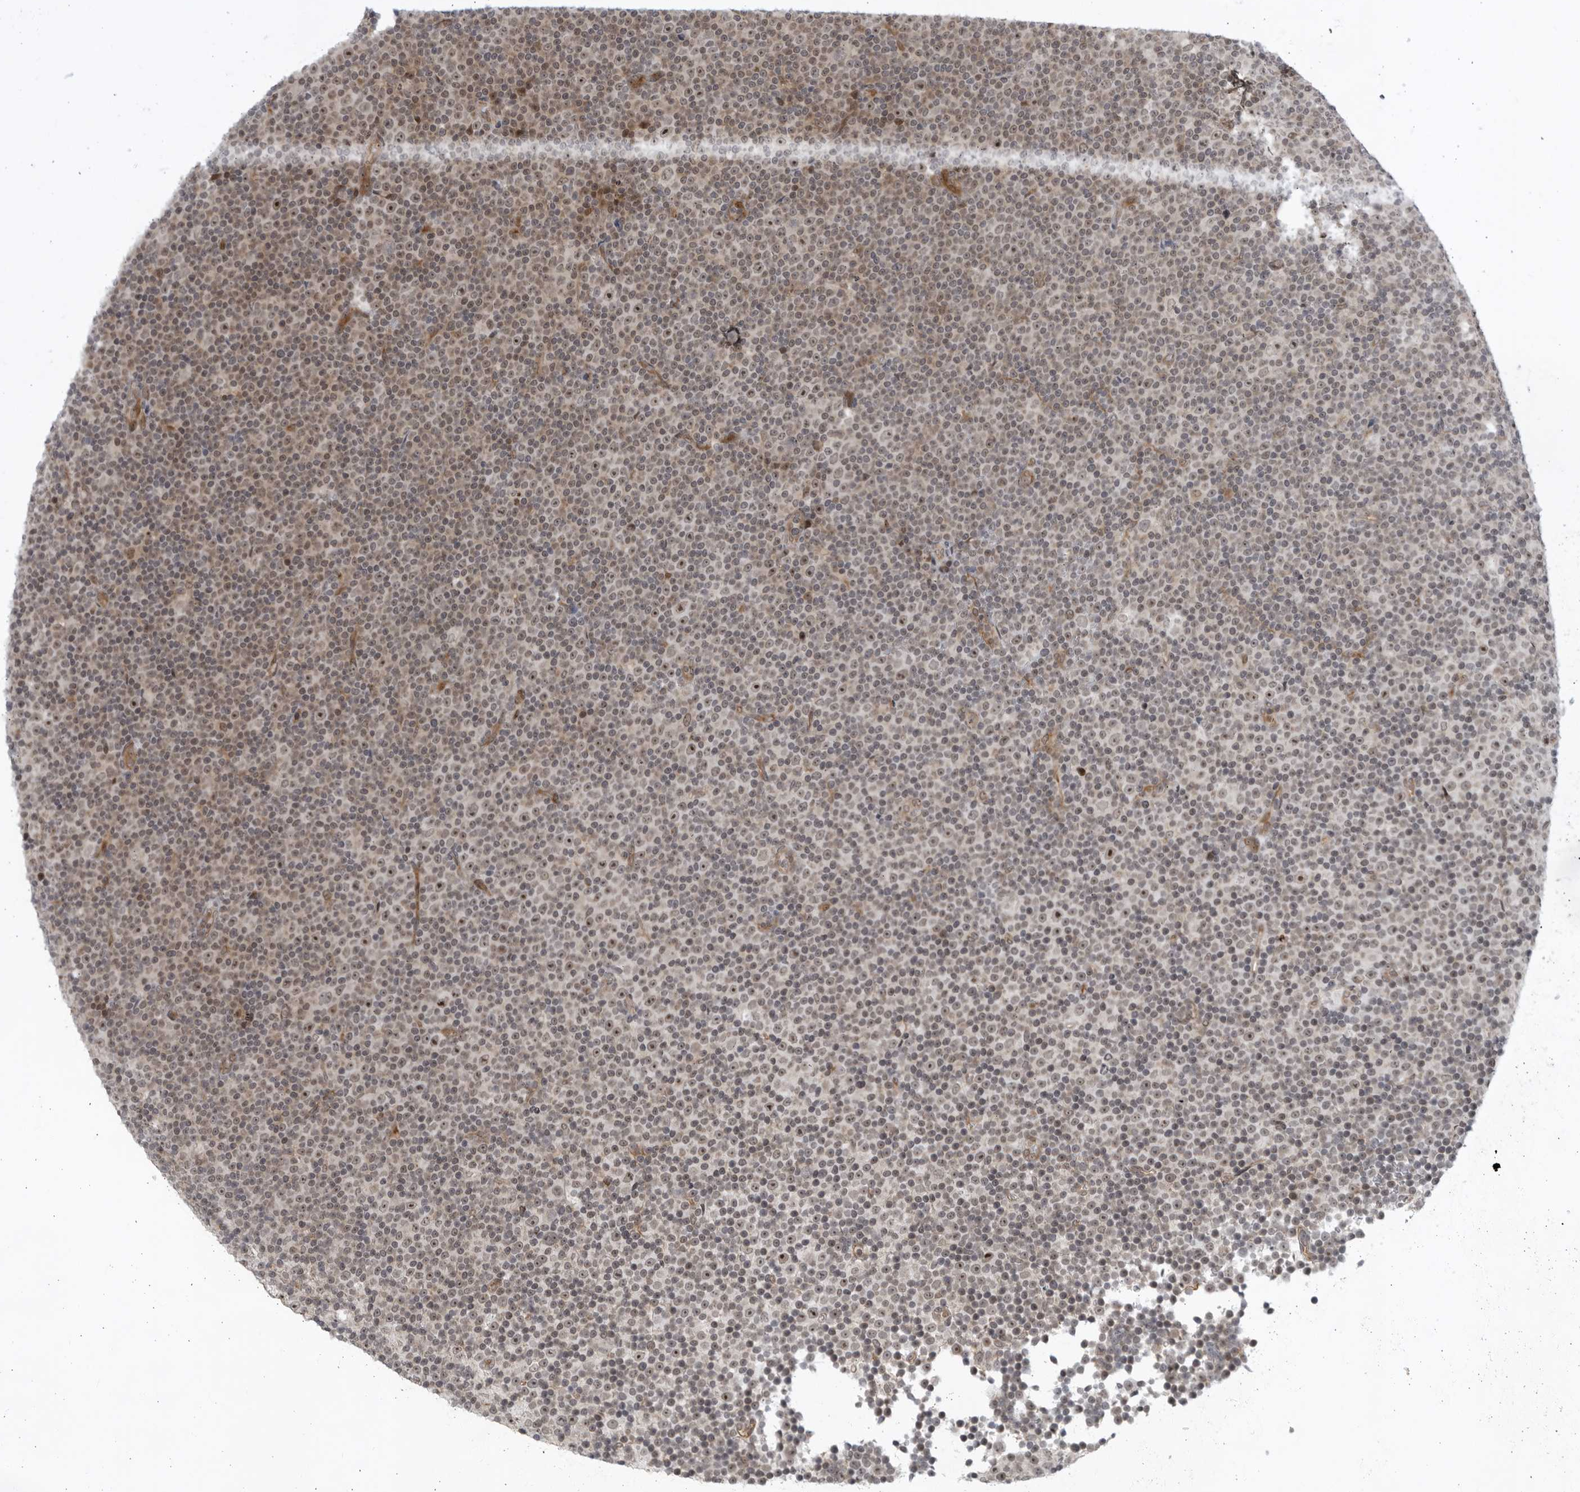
{"staining": {"intensity": "moderate", "quantity": "<25%", "location": "nuclear"}, "tissue": "lymphoma", "cell_type": "Tumor cells", "image_type": "cancer", "snomed": [{"axis": "morphology", "description": "Malignant lymphoma, non-Hodgkin's type, Low grade"}, {"axis": "topography", "description": "Lymph node"}], "caption": "A brown stain highlights moderate nuclear expression of a protein in lymphoma tumor cells. (Stains: DAB (3,3'-diaminobenzidine) in brown, nuclei in blue, Microscopy: brightfield microscopy at high magnification).", "gene": "ITGB3BP", "patient": {"sex": "female", "age": 67}}